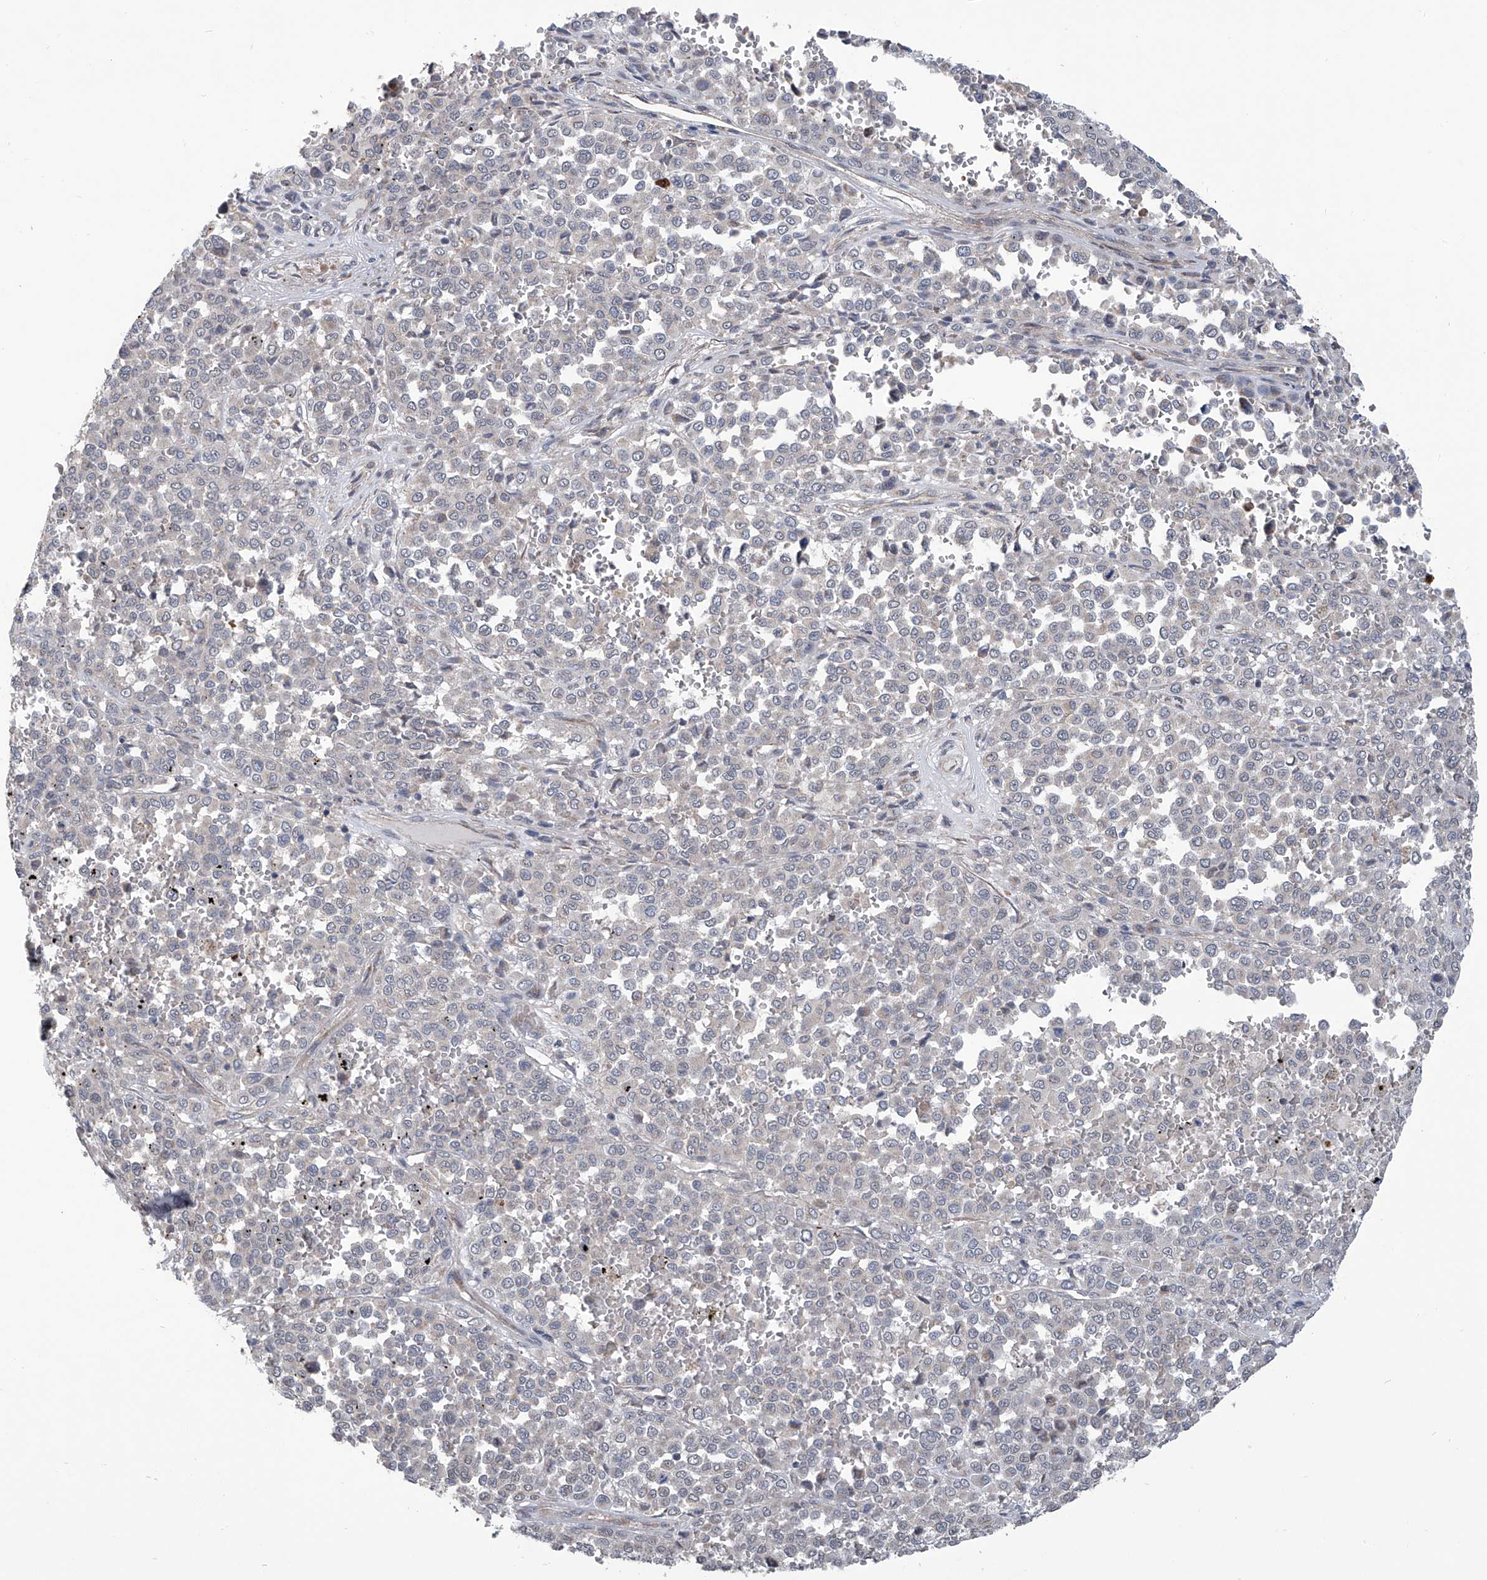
{"staining": {"intensity": "negative", "quantity": "none", "location": "none"}, "tissue": "melanoma", "cell_type": "Tumor cells", "image_type": "cancer", "snomed": [{"axis": "morphology", "description": "Malignant melanoma, Metastatic site"}, {"axis": "topography", "description": "Pancreas"}], "caption": "There is no significant expression in tumor cells of melanoma. The staining was performed using DAB to visualize the protein expression in brown, while the nuclei were stained in blue with hematoxylin (Magnification: 20x).", "gene": "EIF2D", "patient": {"sex": "female", "age": 30}}